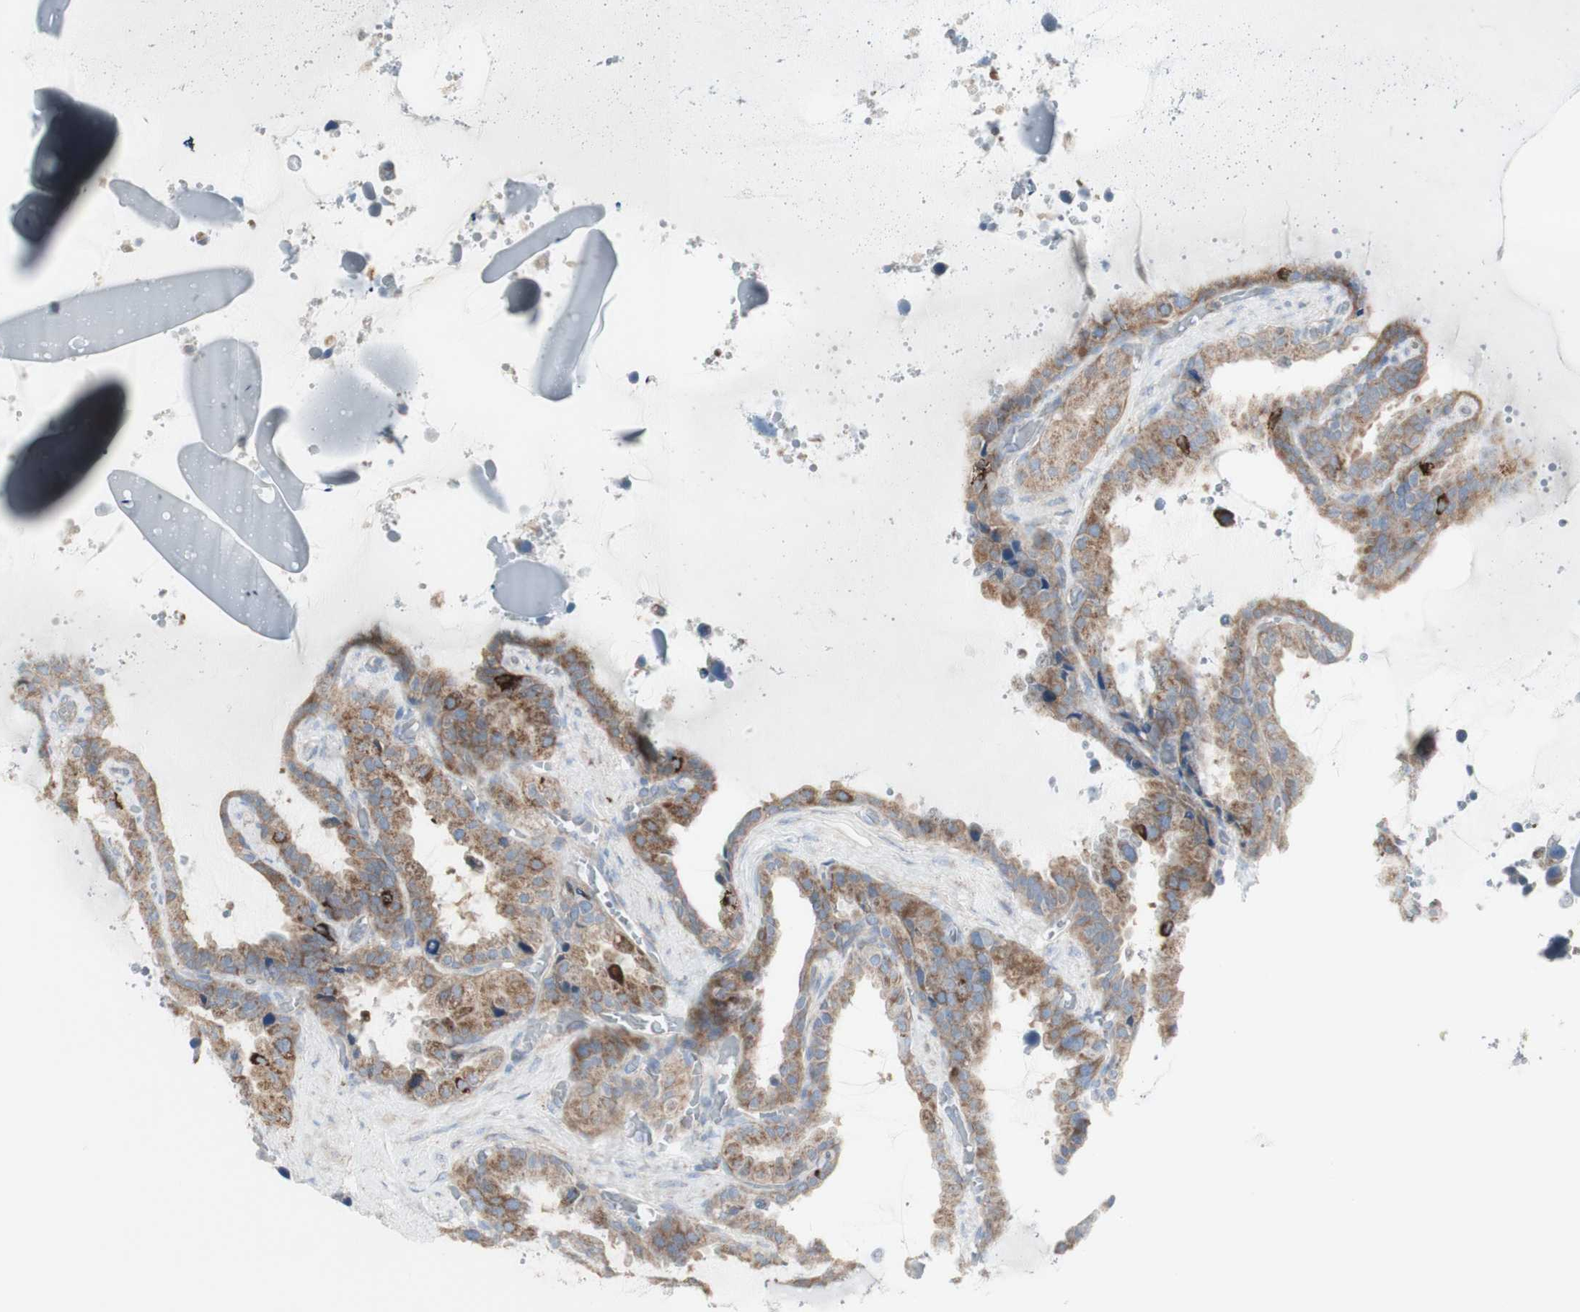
{"staining": {"intensity": "moderate", "quantity": ">75%", "location": "cytoplasmic/membranous"}, "tissue": "seminal vesicle", "cell_type": "Glandular cells", "image_type": "normal", "snomed": [{"axis": "morphology", "description": "Normal tissue, NOS"}, {"axis": "topography", "description": "Seminal veicle"}], "caption": "Moderate cytoplasmic/membranous staining for a protein is present in about >75% of glandular cells of normal seminal vesicle using IHC.", "gene": "C3orf52", "patient": {"sex": "male", "age": 46}}